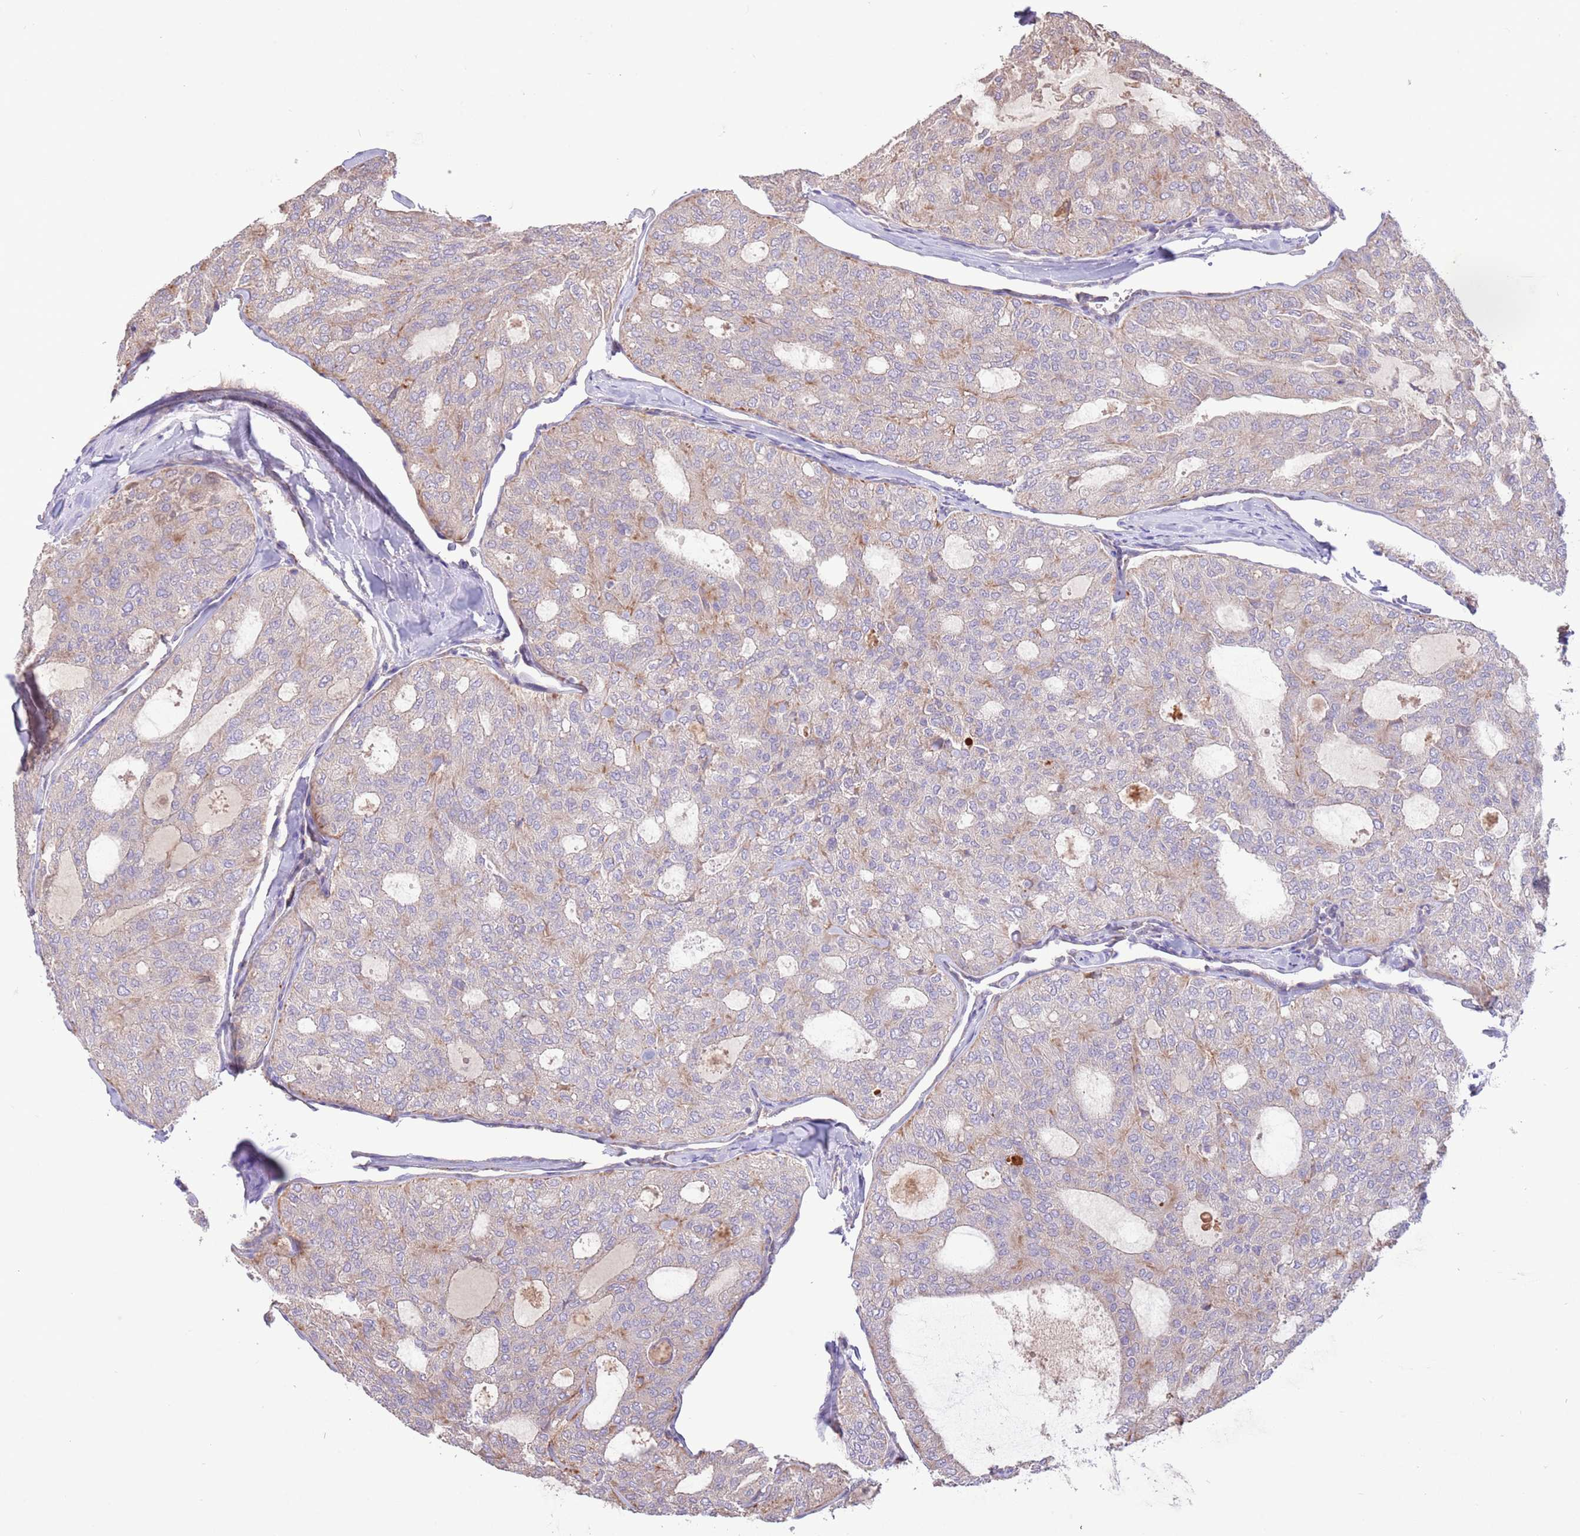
{"staining": {"intensity": "weak", "quantity": "<25%", "location": "cytoplasmic/membranous"}, "tissue": "thyroid cancer", "cell_type": "Tumor cells", "image_type": "cancer", "snomed": [{"axis": "morphology", "description": "Follicular adenoma carcinoma, NOS"}, {"axis": "topography", "description": "Thyroid gland"}], "caption": "Thyroid cancer (follicular adenoma carcinoma) was stained to show a protein in brown. There is no significant positivity in tumor cells.", "gene": "DOCK6", "patient": {"sex": "male", "age": 75}}